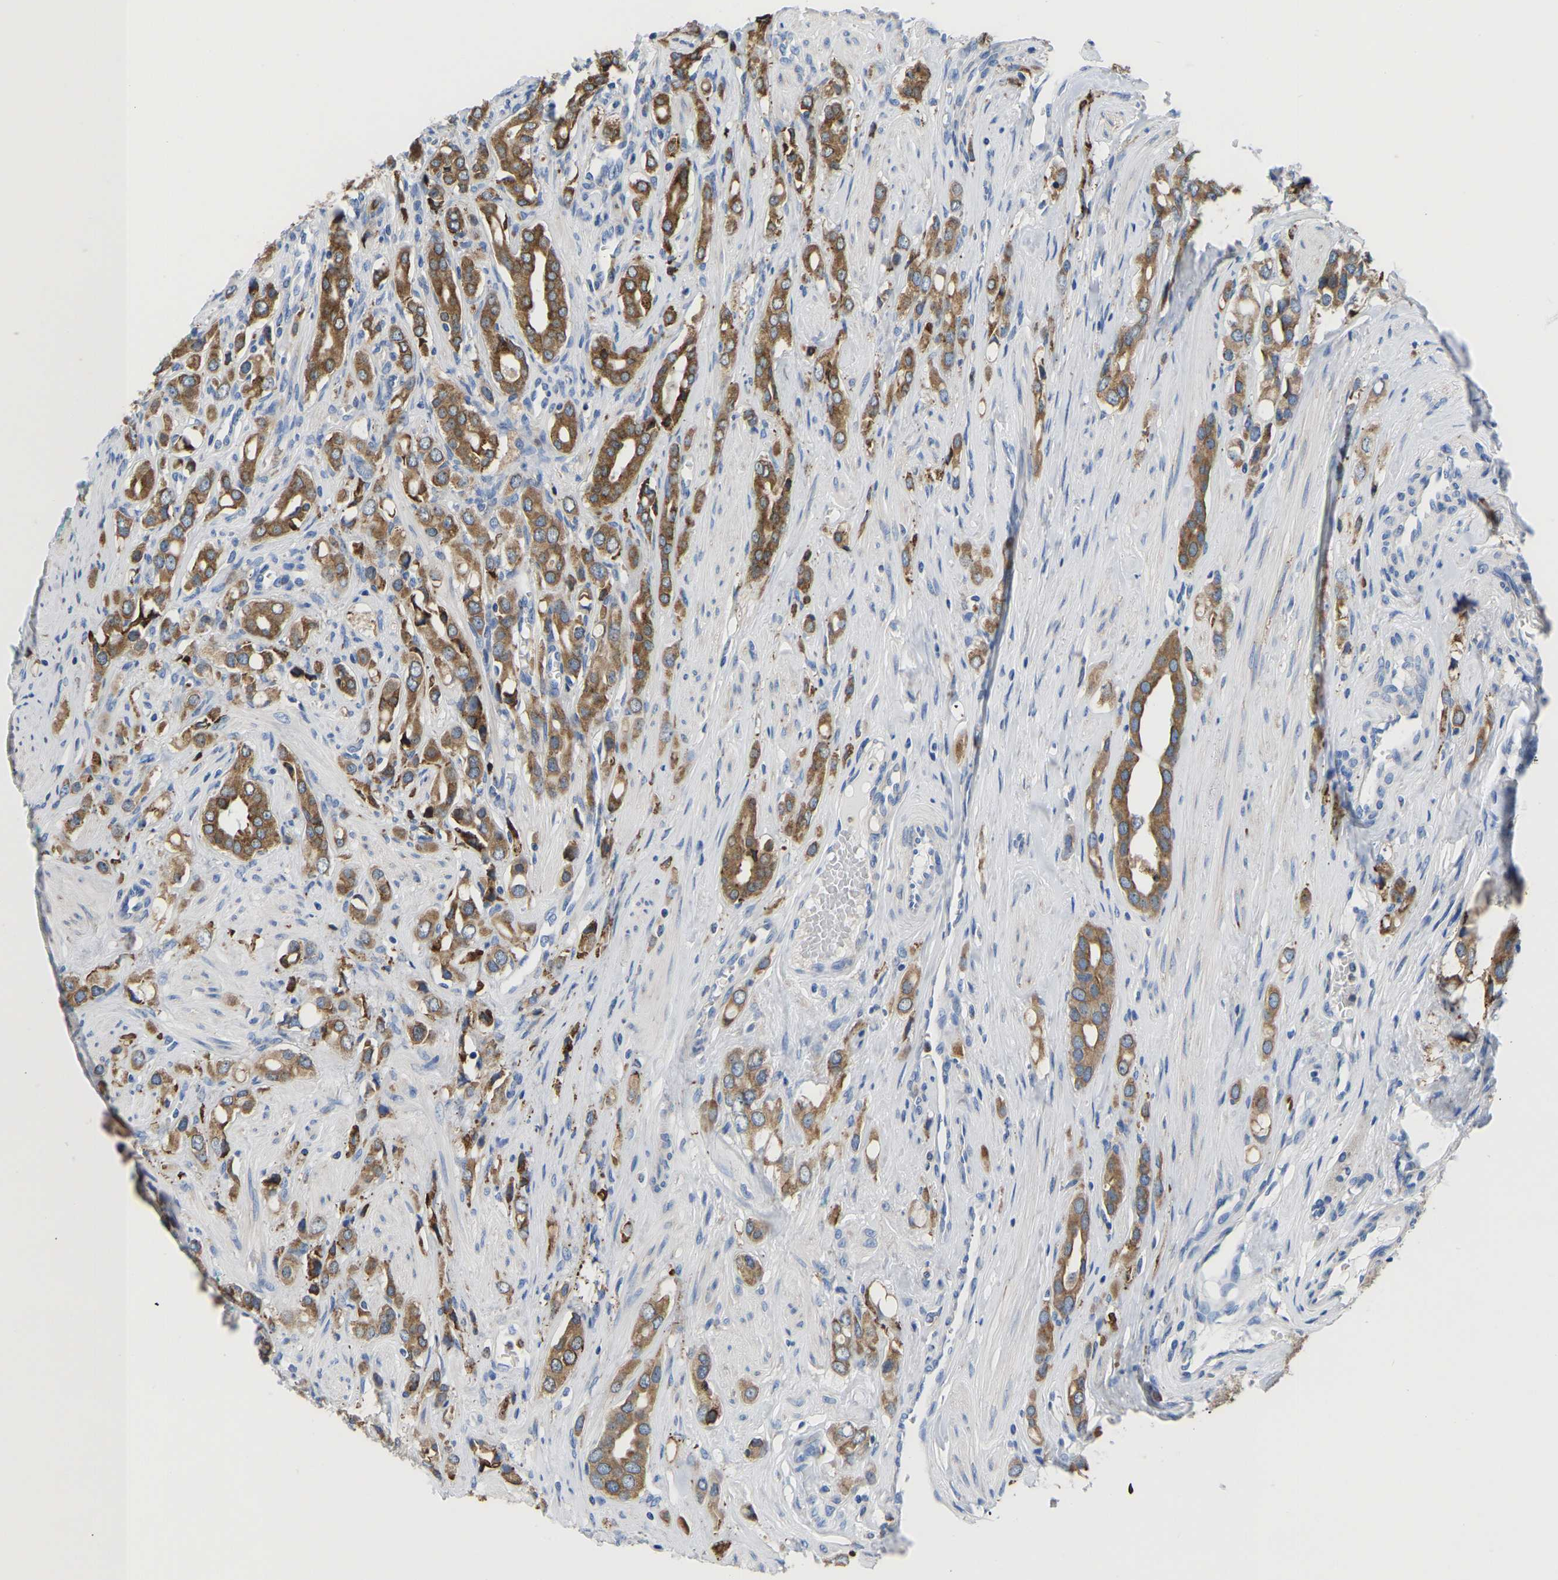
{"staining": {"intensity": "moderate", "quantity": ">75%", "location": "cytoplasmic/membranous"}, "tissue": "prostate cancer", "cell_type": "Tumor cells", "image_type": "cancer", "snomed": [{"axis": "morphology", "description": "Adenocarcinoma, High grade"}, {"axis": "topography", "description": "Prostate"}], "caption": "Moderate cytoplasmic/membranous positivity is appreciated in approximately >75% of tumor cells in prostate high-grade adenocarcinoma. Using DAB (3,3'-diaminobenzidine) (brown) and hematoxylin (blue) stains, captured at high magnification using brightfield microscopy.", "gene": "P4HB", "patient": {"sex": "male", "age": 52}}